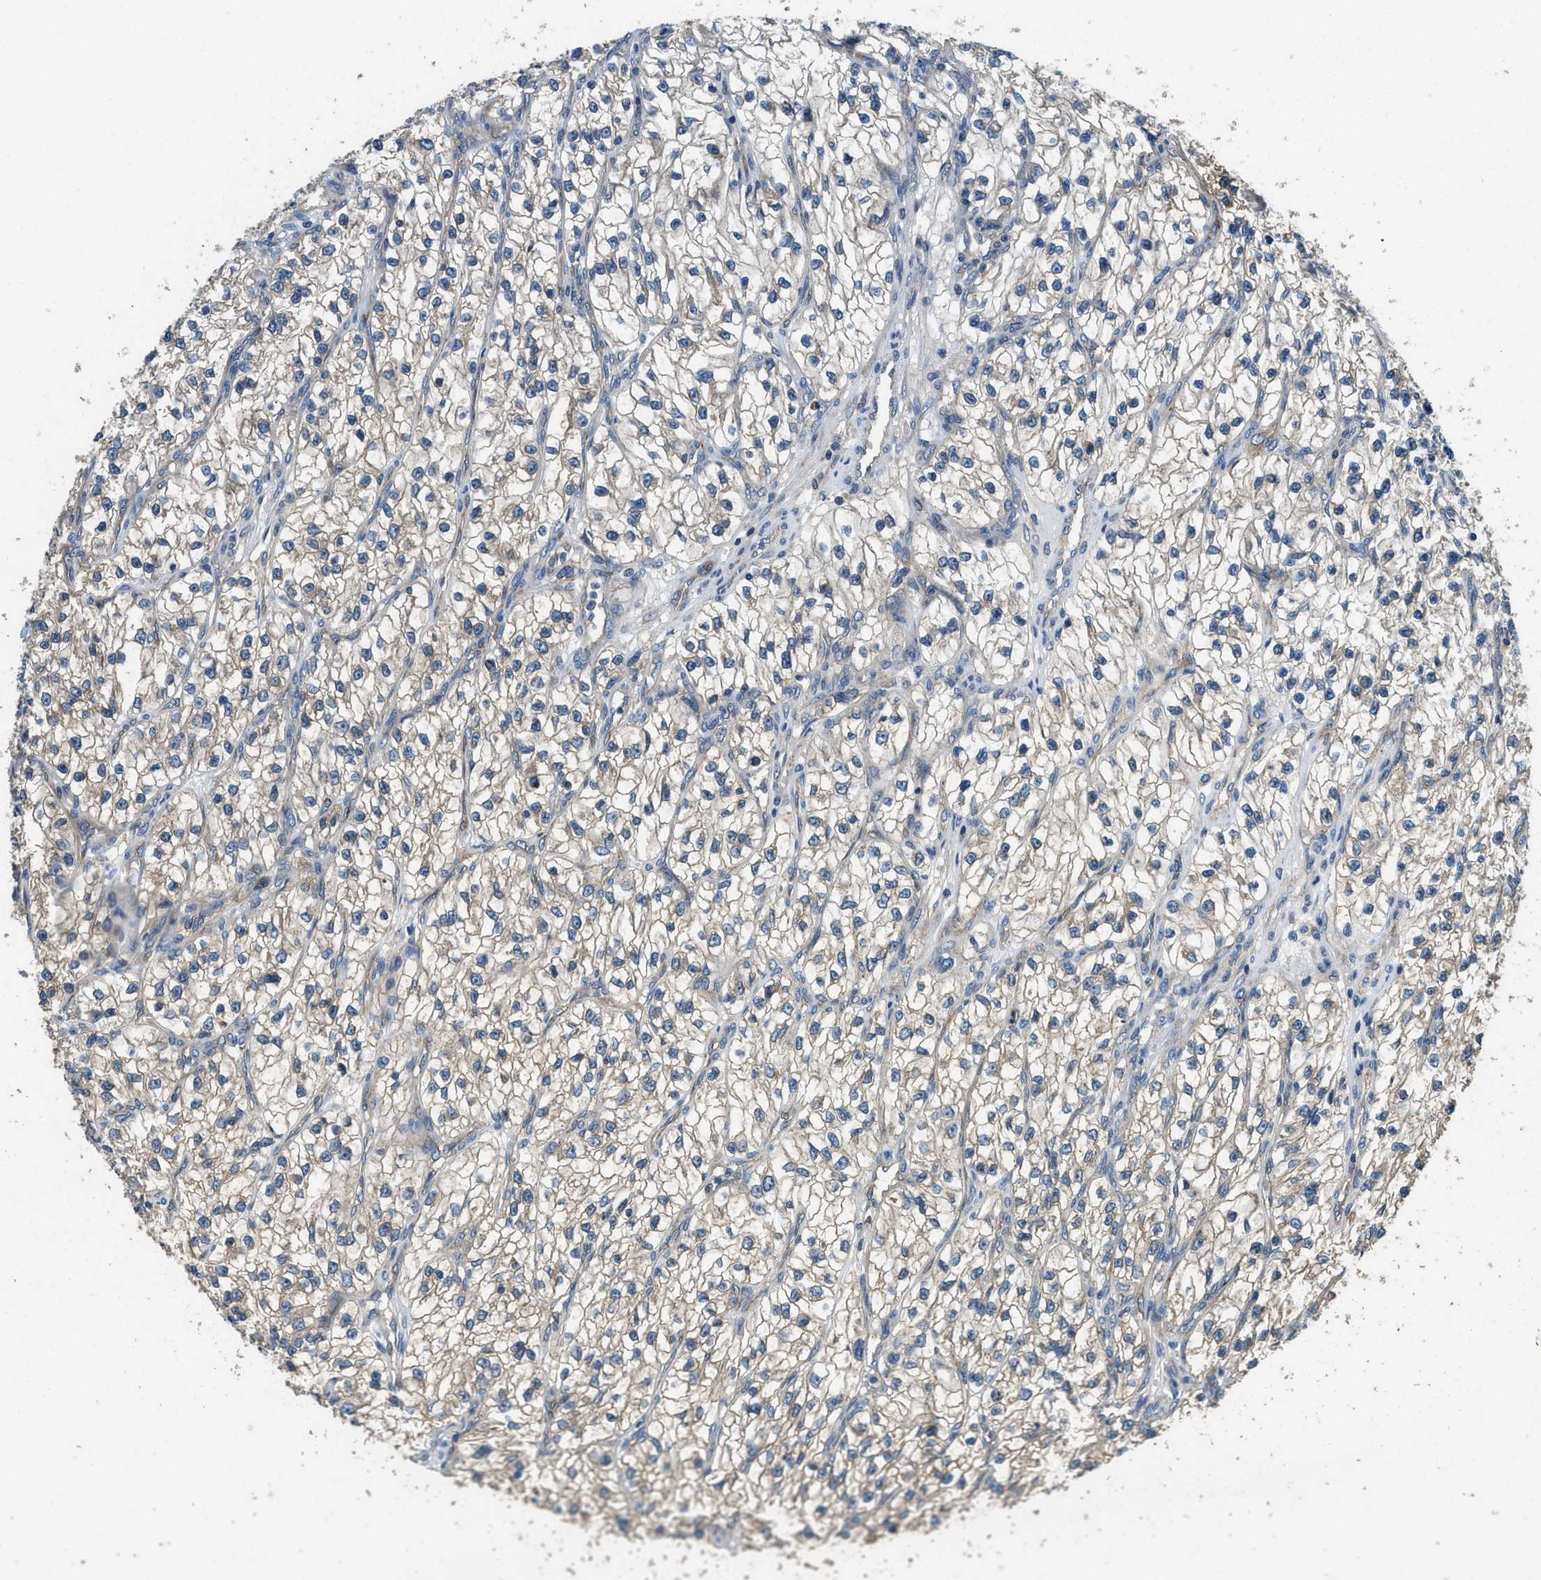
{"staining": {"intensity": "weak", "quantity": "<25%", "location": "cytoplasmic/membranous"}, "tissue": "renal cancer", "cell_type": "Tumor cells", "image_type": "cancer", "snomed": [{"axis": "morphology", "description": "Adenocarcinoma, NOS"}, {"axis": "topography", "description": "Kidney"}], "caption": "Immunohistochemical staining of human adenocarcinoma (renal) displays no significant positivity in tumor cells.", "gene": "SSH2", "patient": {"sex": "female", "age": 57}}